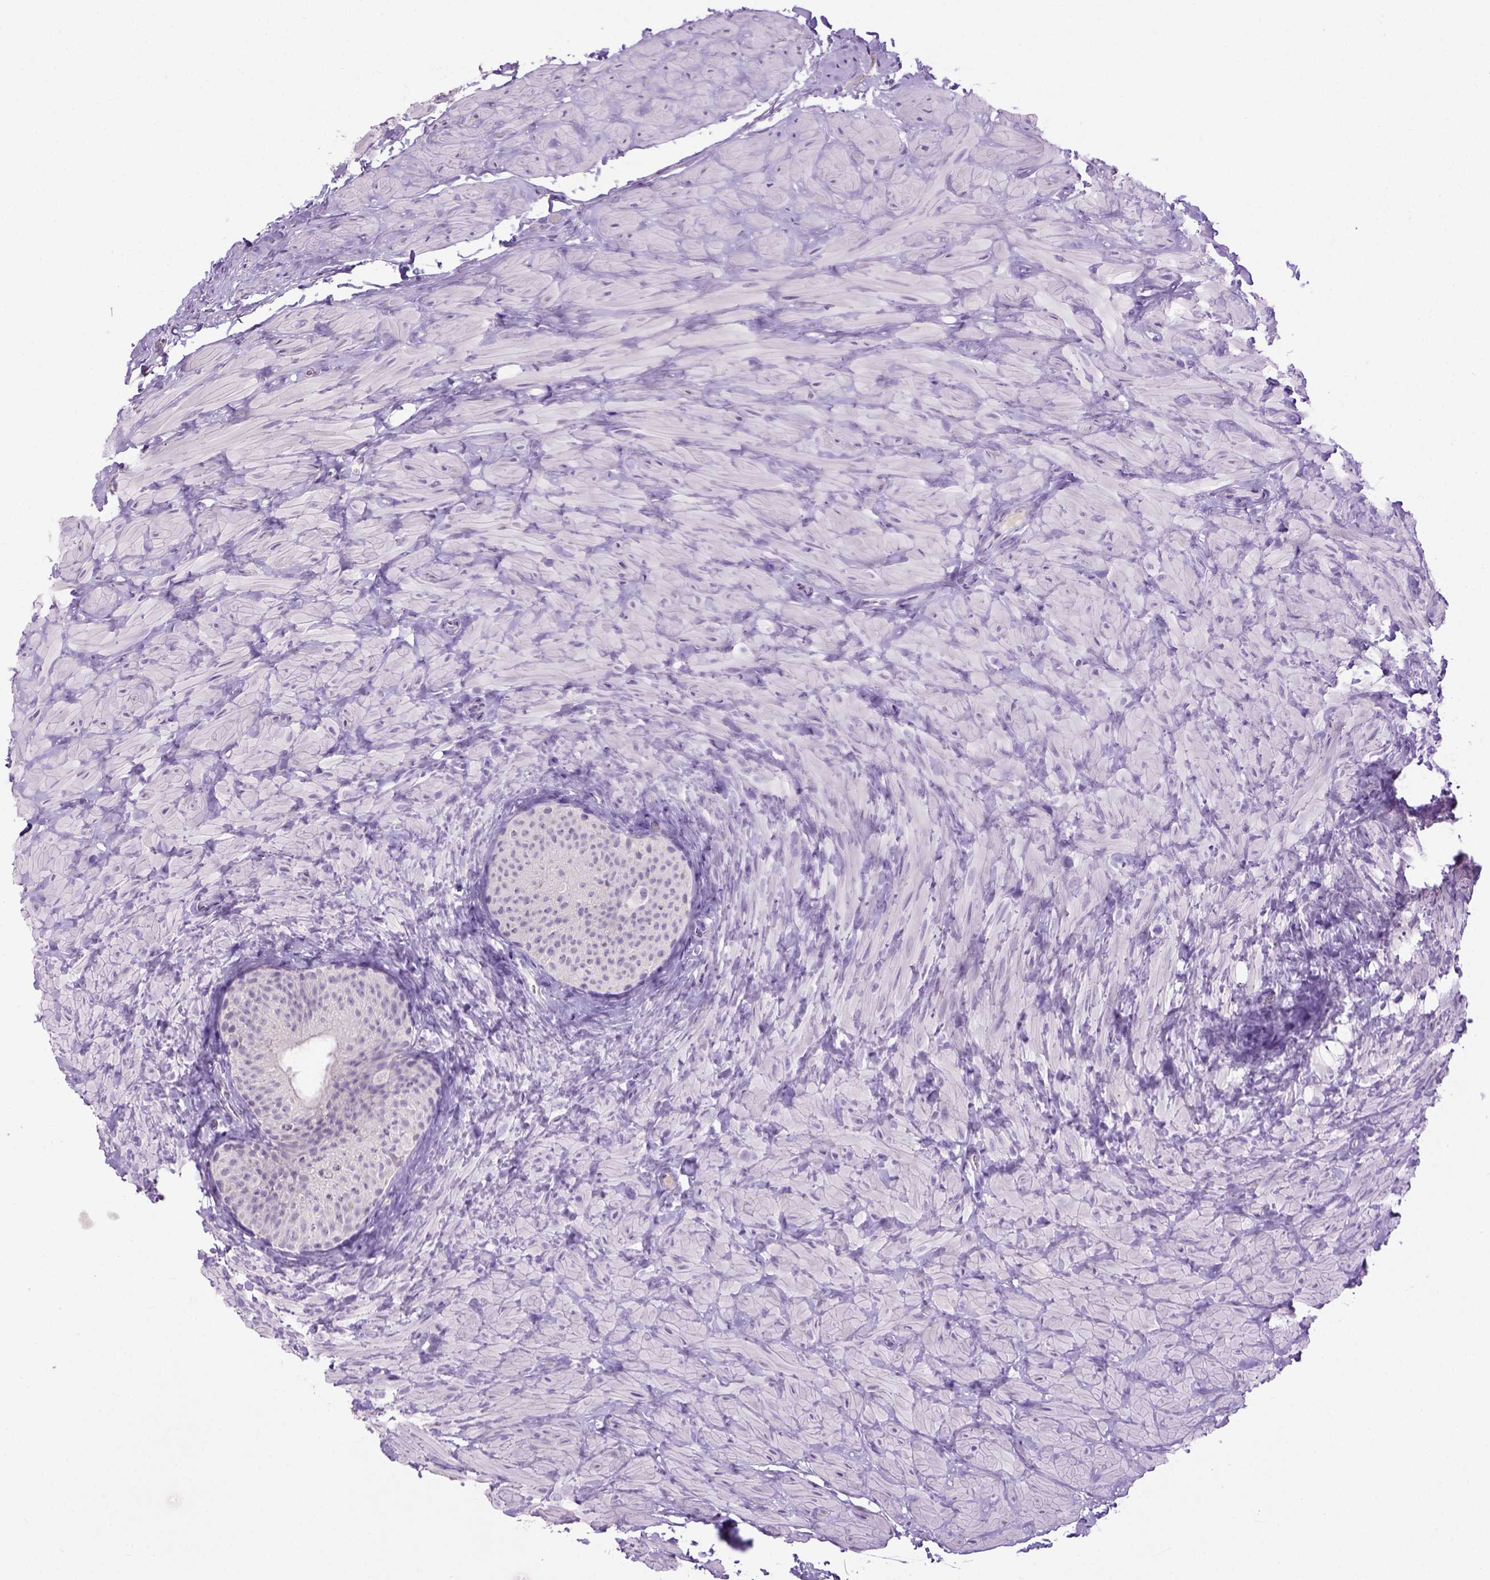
{"staining": {"intensity": "negative", "quantity": "none", "location": "none"}, "tissue": "epididymis", "cell_type": "Glandular cells", "image_type": "normal", "snomed": [{"axis": "morphology", "description": "Normal tissue, NOS"}, {"axis": "topography", "description": "Epididymis, spermatic cord, NOS"}, {"axis": "topography", "description": "Epididymis"}], "caption": "This is an immunohistochemistry image of benign epididymis. There is no expression in glandular cells.", "gene": "CYP24A1", "patient": {"sex": "male", "age": 31}}